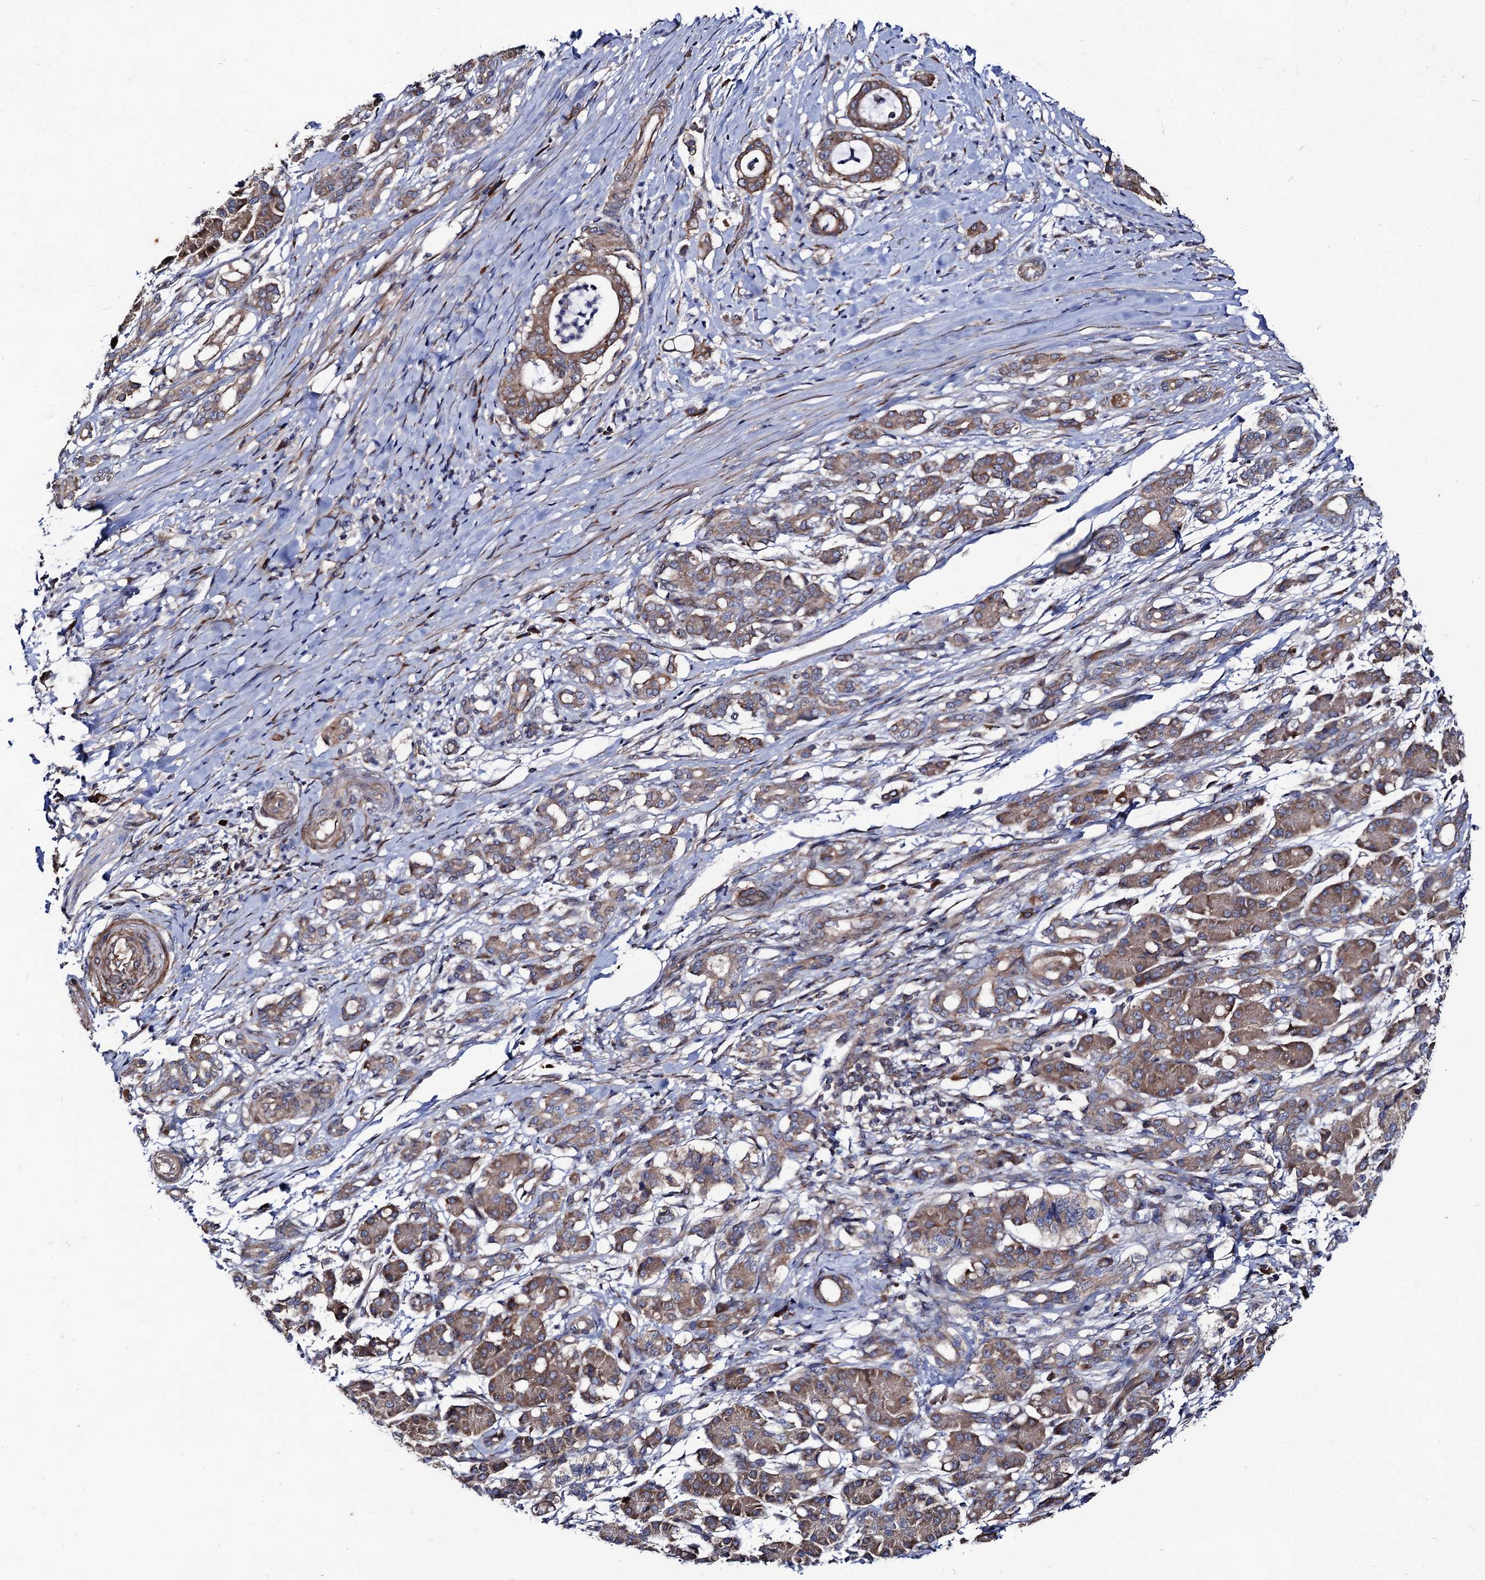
{"staining": {"intensity": "moderate", "quantity": ">75%", "location": "cytoplasmic/membranous"}, "tissue": "pancreatic cancer", "cell_type": "Tumor cells", "image_type": "cancer", "snomed": [{"axis": "morphology", "description": "Adenocarcinoma, NOS"}, {"axis": "topography", "description": "Pancreas"}], "caption": "Human pancreatic cancer stained with a protein marker exhibits moderate staining in tumor cells.", "gene": "DYDC1", "patient": {"sex": "female", "age": 55}}